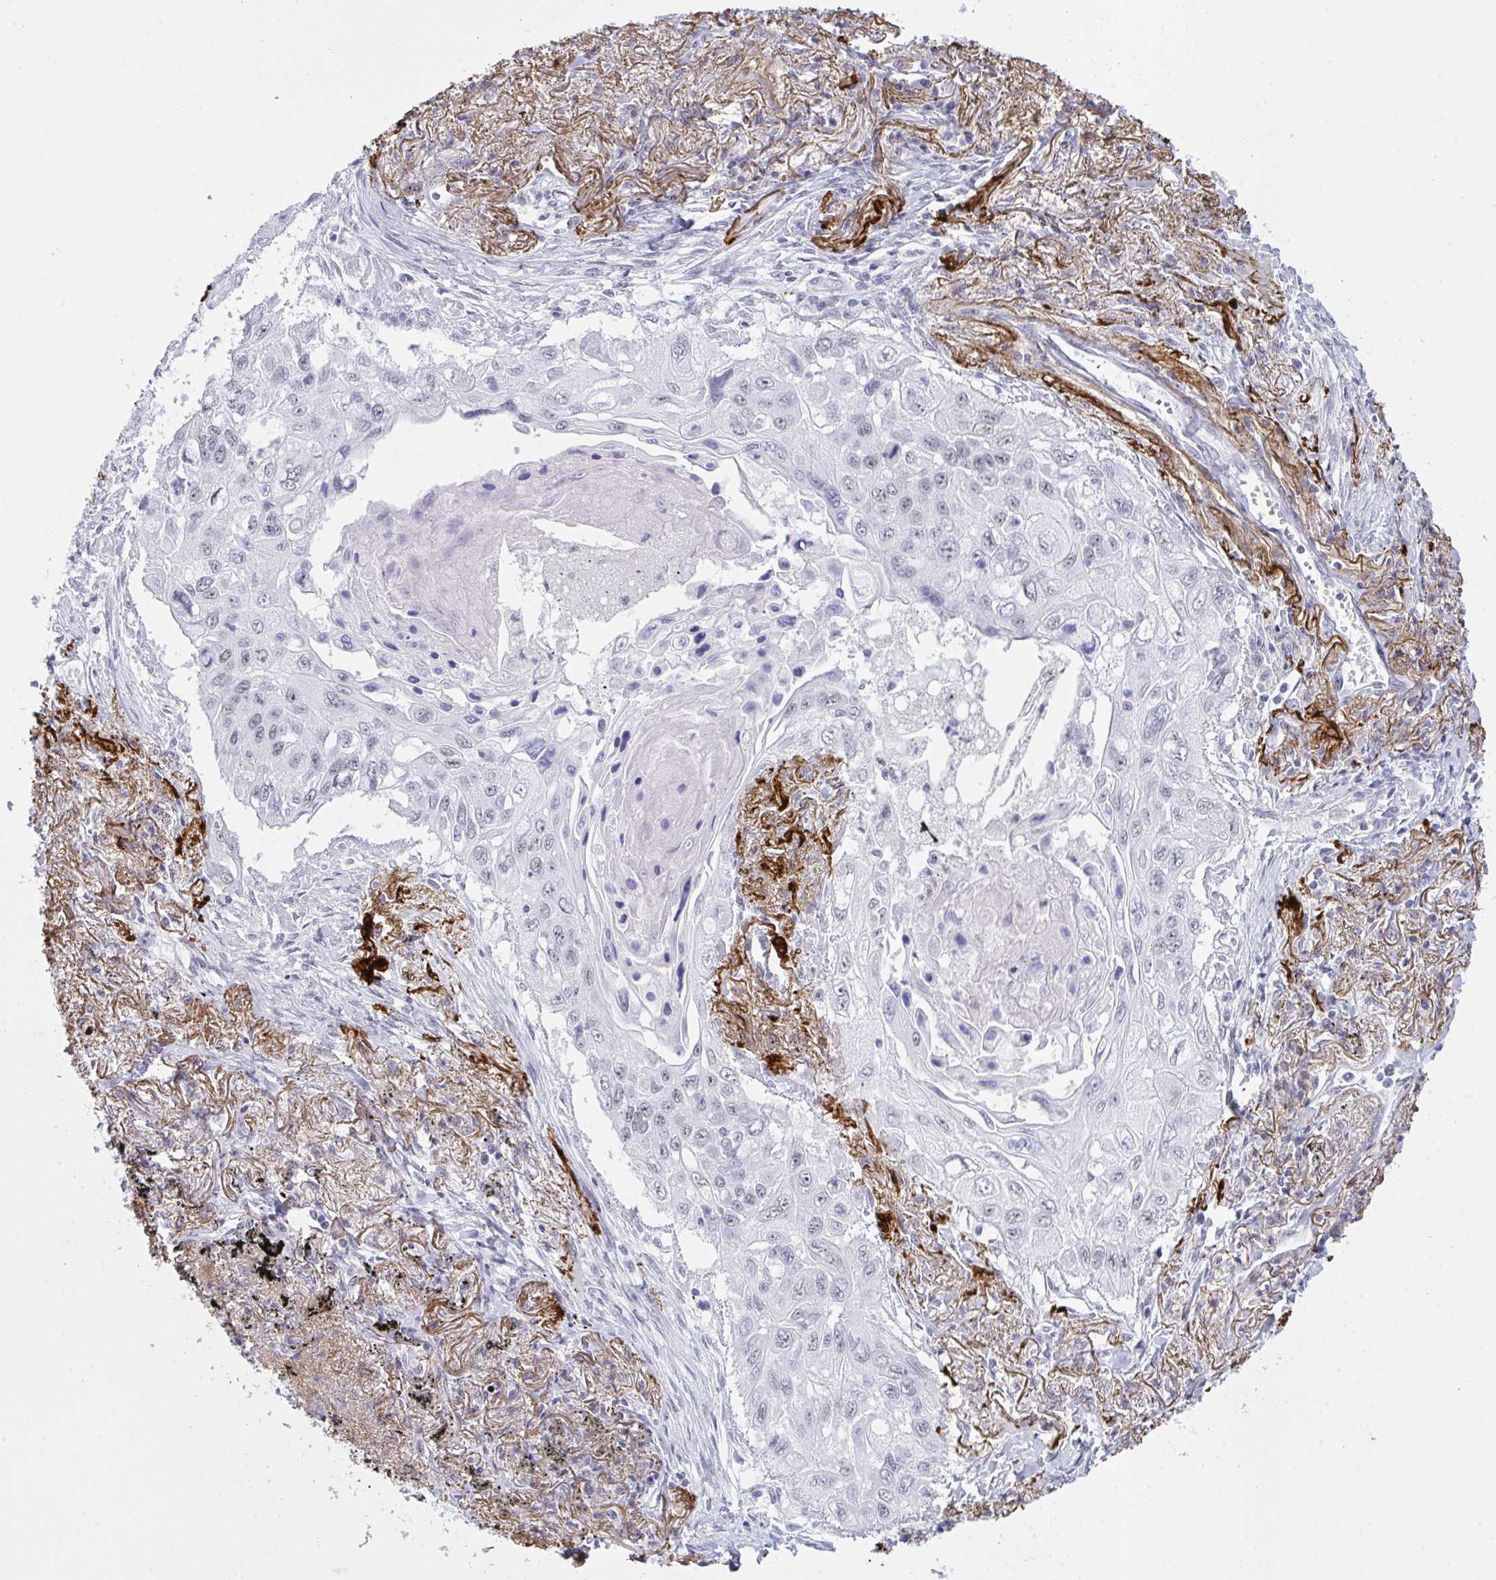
{"staining": {"intensity": "negative", "quantity": "none", "location": "none"}, "tissue": "lung cancer", "cell_type": "Tumor cells", "image_type": "cancer", "snomed": [{"axis": "morphology", "description": "Squamous cell carcinoma, NOS"}, {"axis": "topography", "description": "Lung"}], "caption": "DAB immunohistochemical staining of lung cancer demonstrates no significant staining in tumor cells.", "gene": "ELN", "patient": {"sex": "male", "age": 75}}